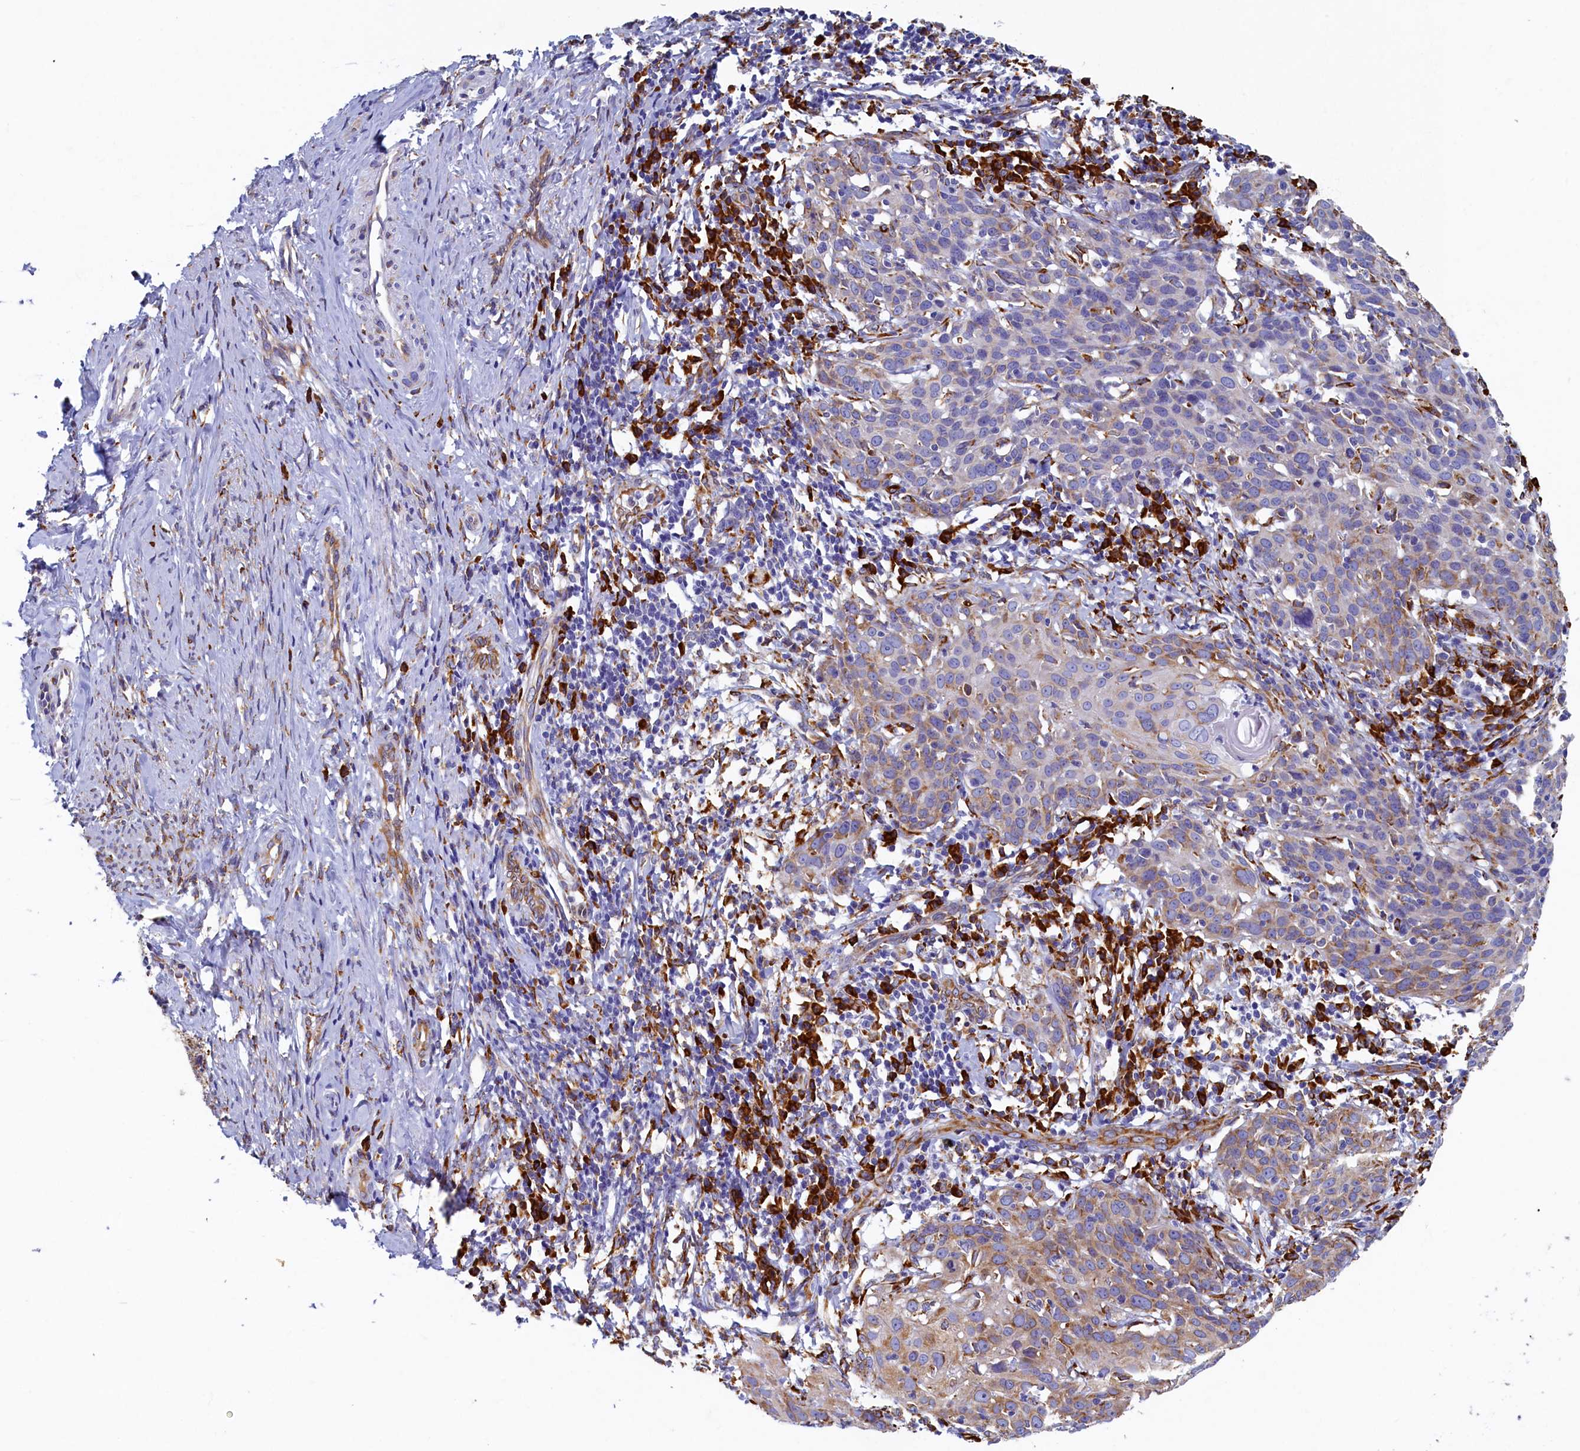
{"staining": {"intensity": "moderate", "quantity": ">75%", "location": "cytoplasmic/membranous"}, "tissue": "cervical cancer", "cell_type": "Tumor cells", "image_type": "cancer", "snomed": [{"axis": "morphology", "description": "Squamous cell carcinoma, NOS"}, {"axis": "topography", "description": "Cervix"}], "caption": "Cervical cancer (squamous cell carcinoma) stained with DAB IHC reveals medium levels of moderate cytoplasmic/membranous positivity in approximately >75% of tumor cells.", "gene": "TMEM18", "patient": {"sex": "female", "age": 50}}